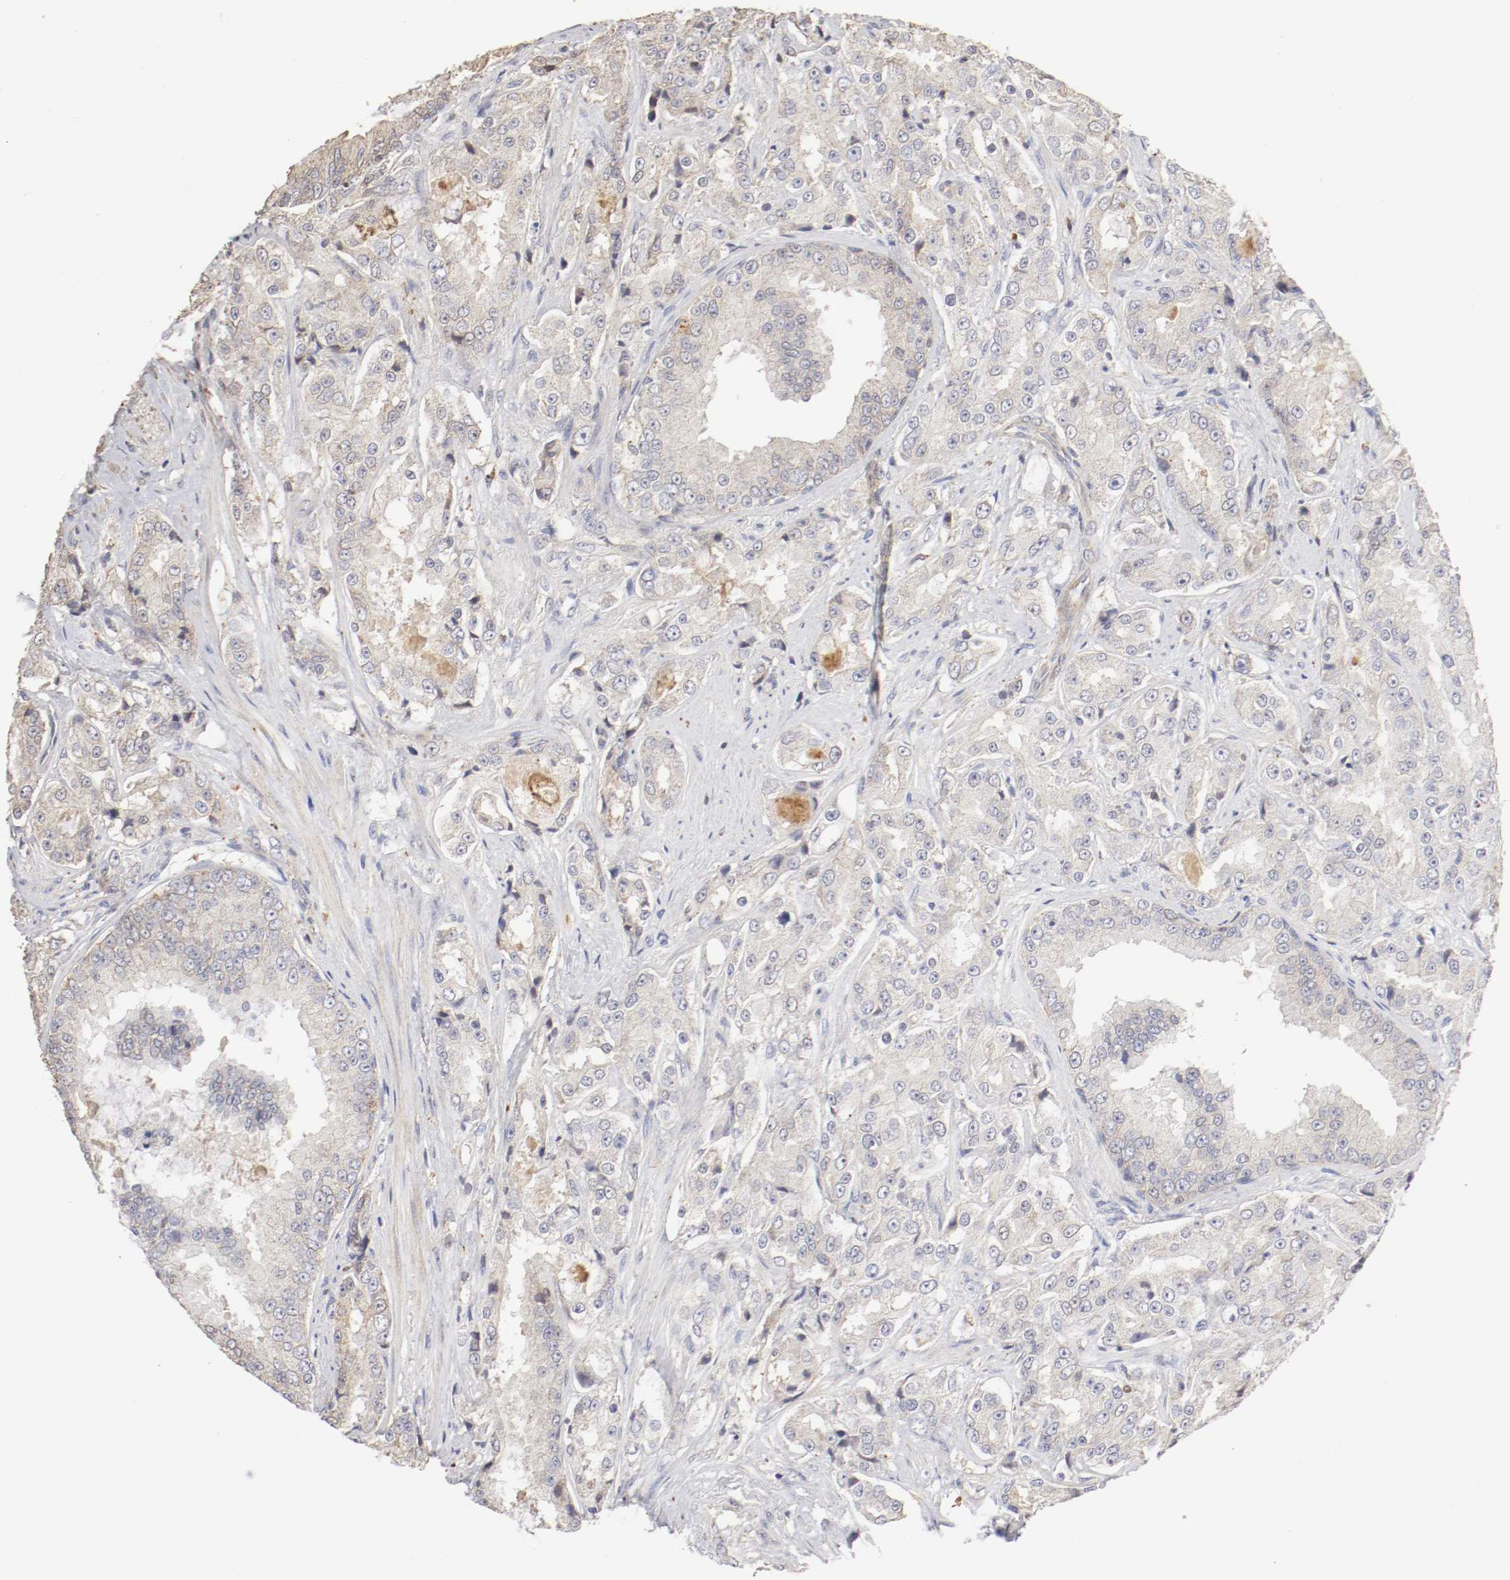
{"staining": {"intensity": "weak", "quantity": "<25%", "location": "cytoplasmic/membranous"}, "tissue": "prostate cancer", "cell_type": "Tumor cells", "image_type": "cancer", "snomed": [{"axis": "morphology", "description": "Adenocarcinoma, High grade"}, {"axis": "topography", "description": "Prostate"}], "caption": "The micrograph displays no staining of tumor cells in prostate high-grade adenocarcinoma.", "gene": "CDK6", "patient": {"sex": "male", "age": 73}}